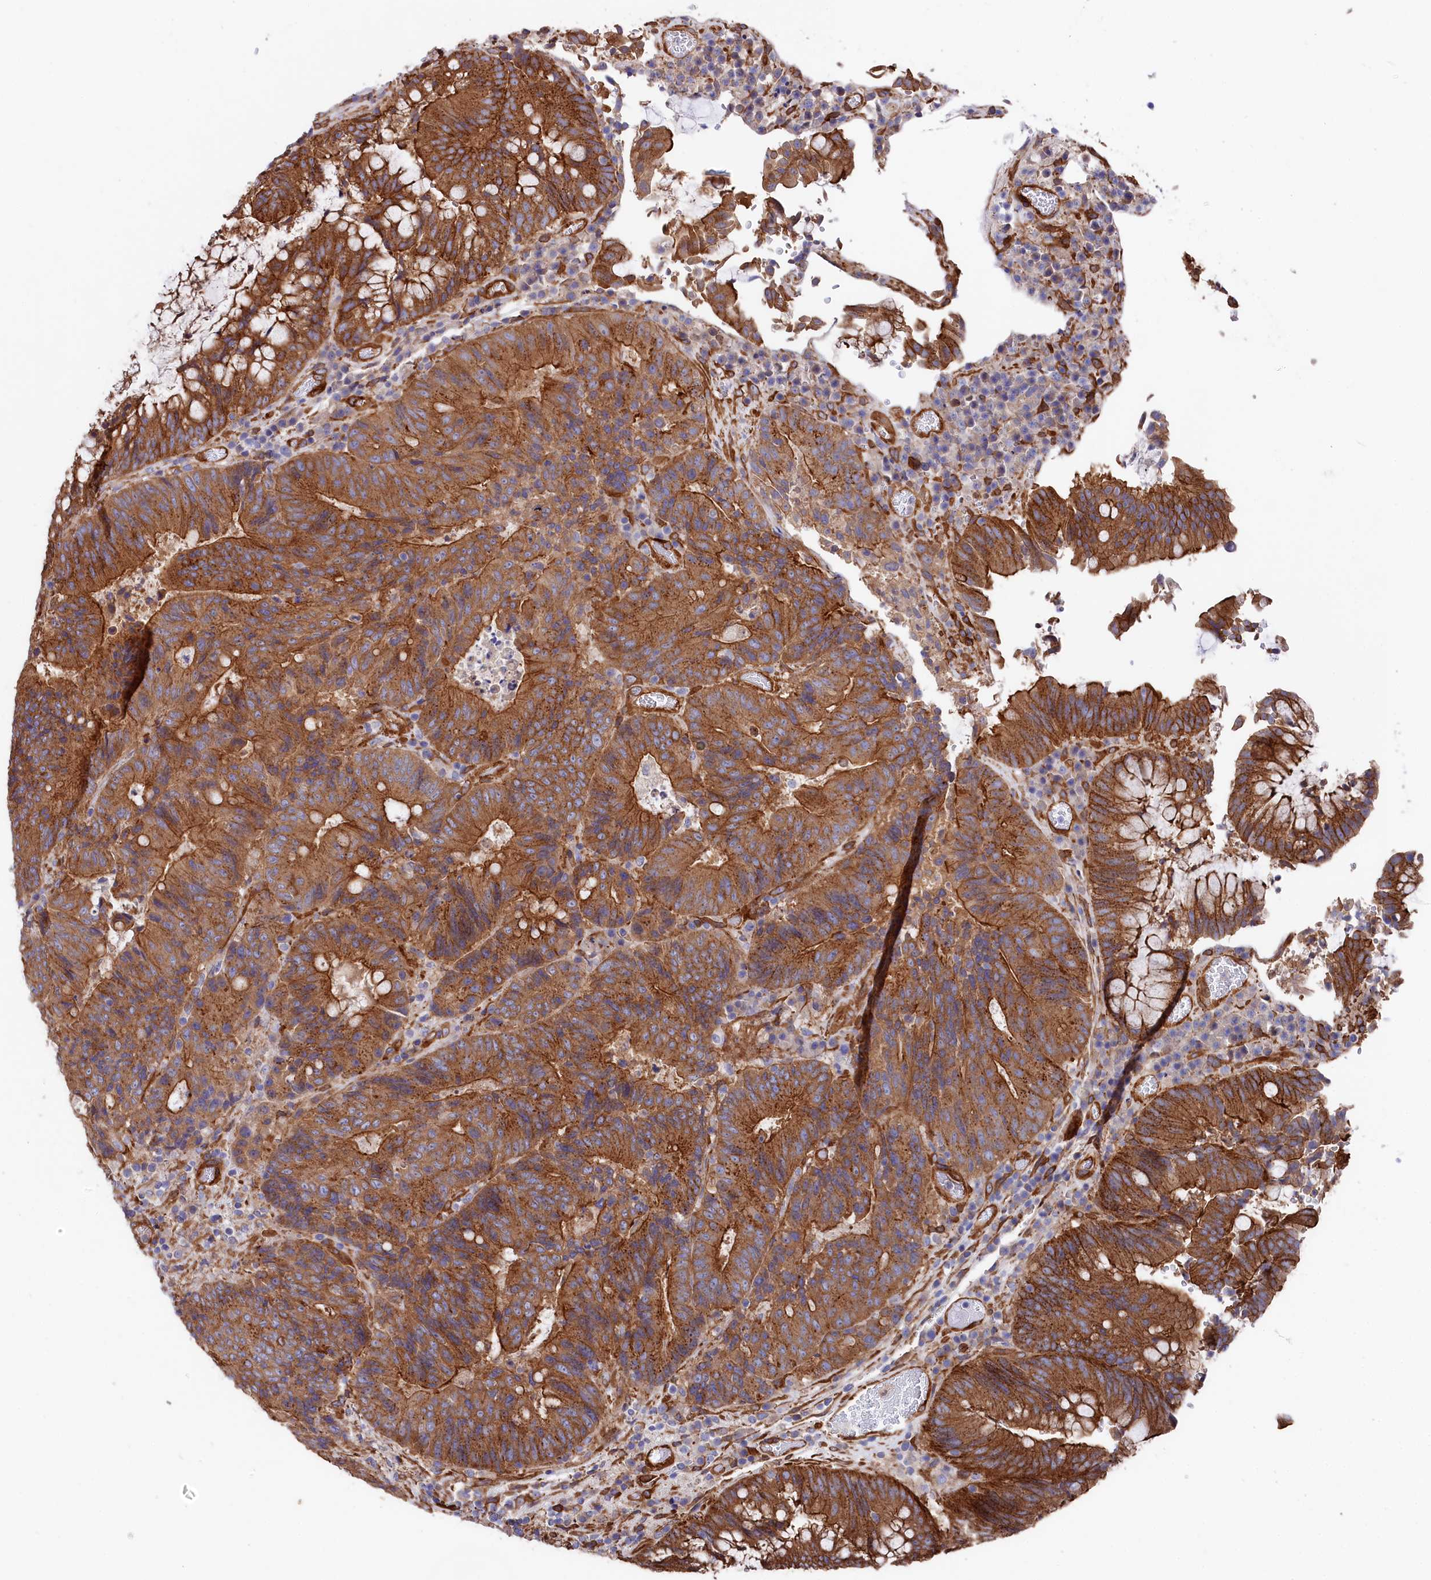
{"staining": {"intensity": "strong", "quantity": ">75%", "location": "cytoplasmic/membranous"}, "tissue": "colorectal cancer", "cell_type": "Tumor cells", "image_type": "cancer", "snomed": [{"axis": "morphology", "description": "Adenocarcinoma, NOS"}, {"axis": "topography", "description": "Rectum"}], "caption": "There is high levels of strong cytoplasmic/membranous staining in tumor cells of adenocarcinoma (colorectal), as demonstrated by immunohistochemical staining (brown color).", "gene": "TNKS1BP1", "patient": {"sex": "male", "age": 69}}